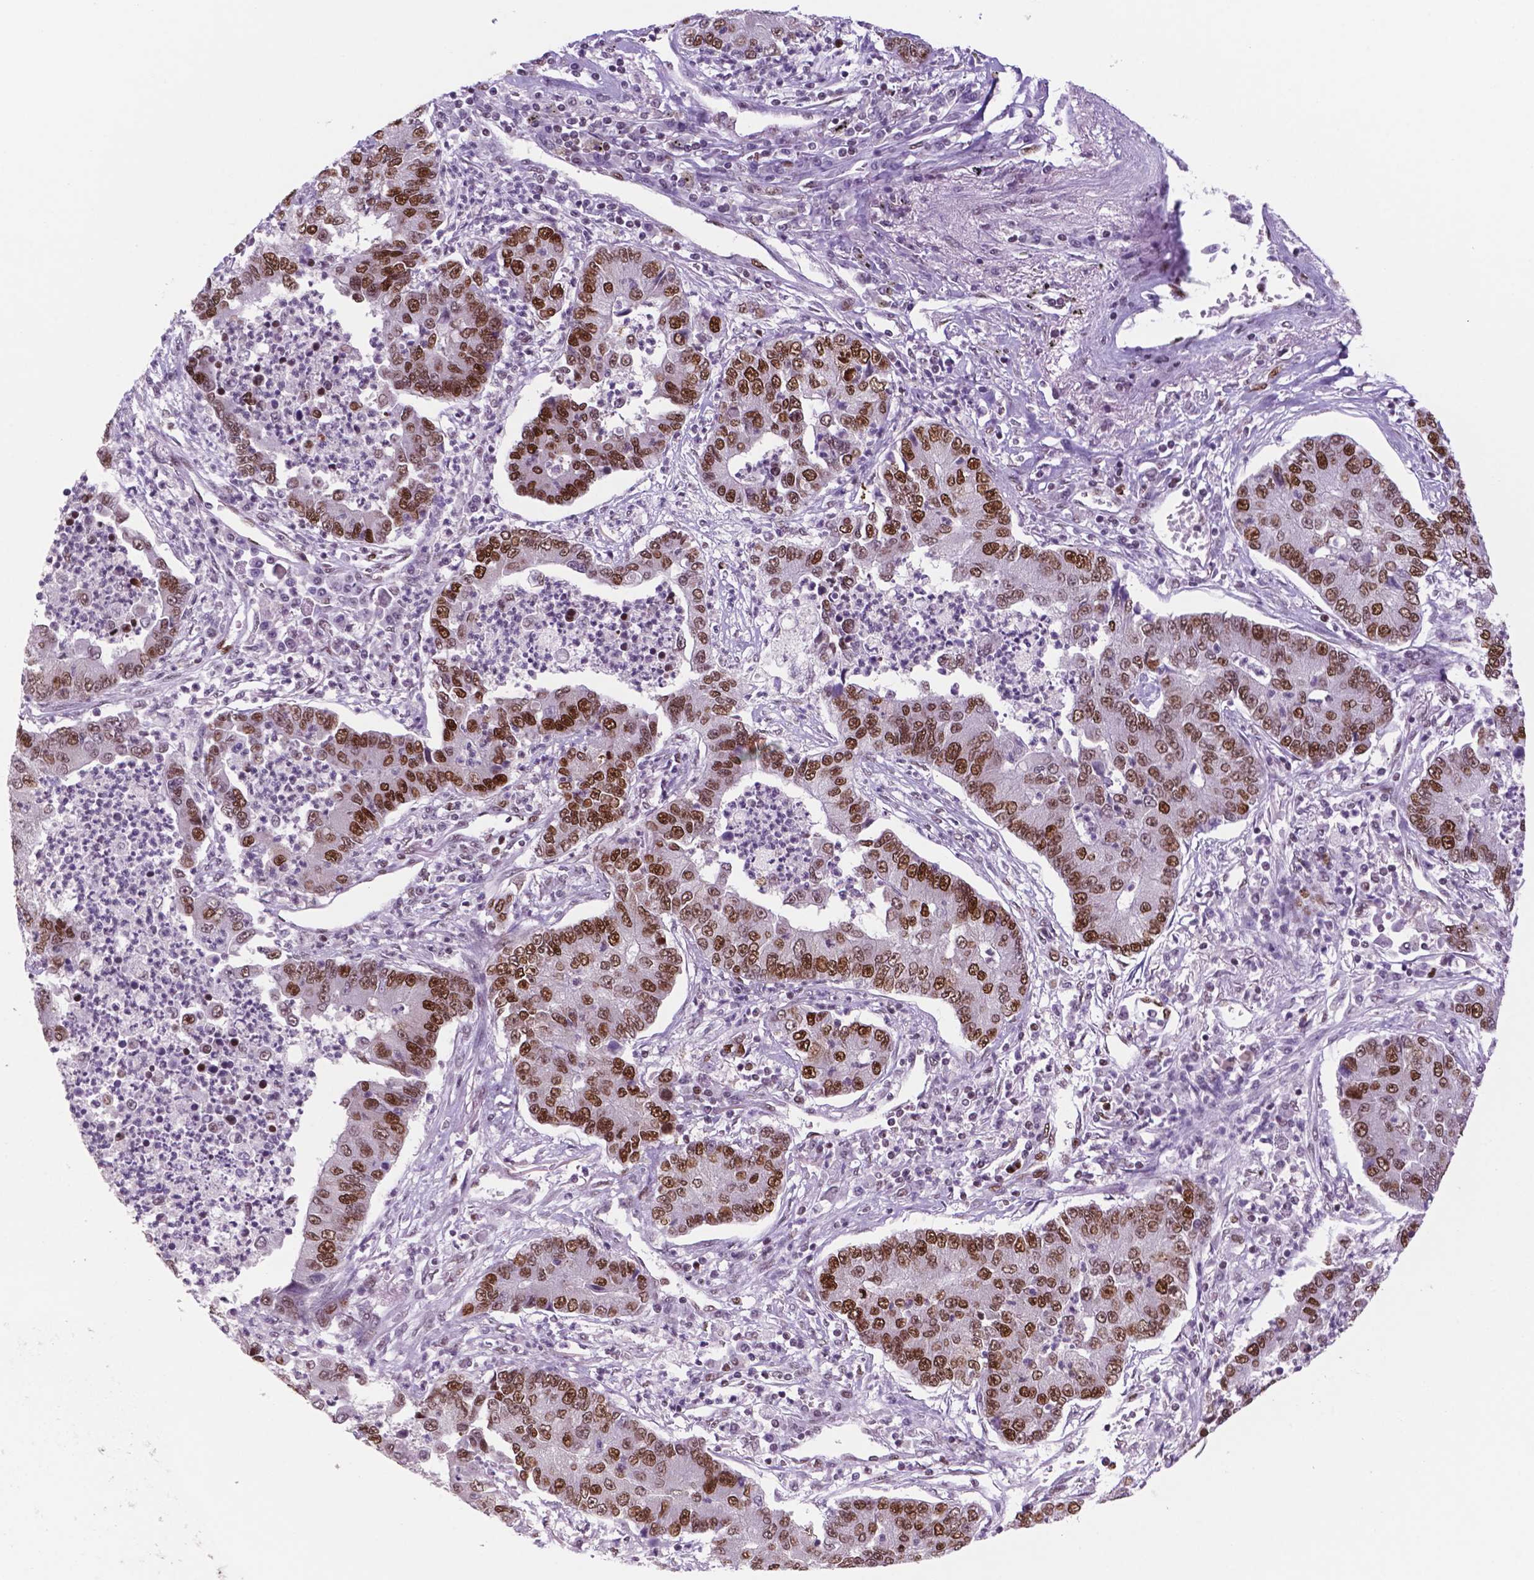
{"staining": {"intensity": "moderate", "quantity": ">75%", "location": "nuclear"}, "tissue": "lung cancer", "cell_type": "Tumor cells", "image_type": "cancer", "snomed": [{"axis": "morphology", "description": "Adenocarcinoma, NOS"}, {"axis": "topography", "description": "Lung"}], "caption": "IHC micrograph of human adenocarcinoma (lung) stained for a protein (brown), which reveals medium levels of moderate nuclear staining in about >75% of tumor cells.", "gene": "MSH6", "patient": {"sex": "female", "age": 57}}